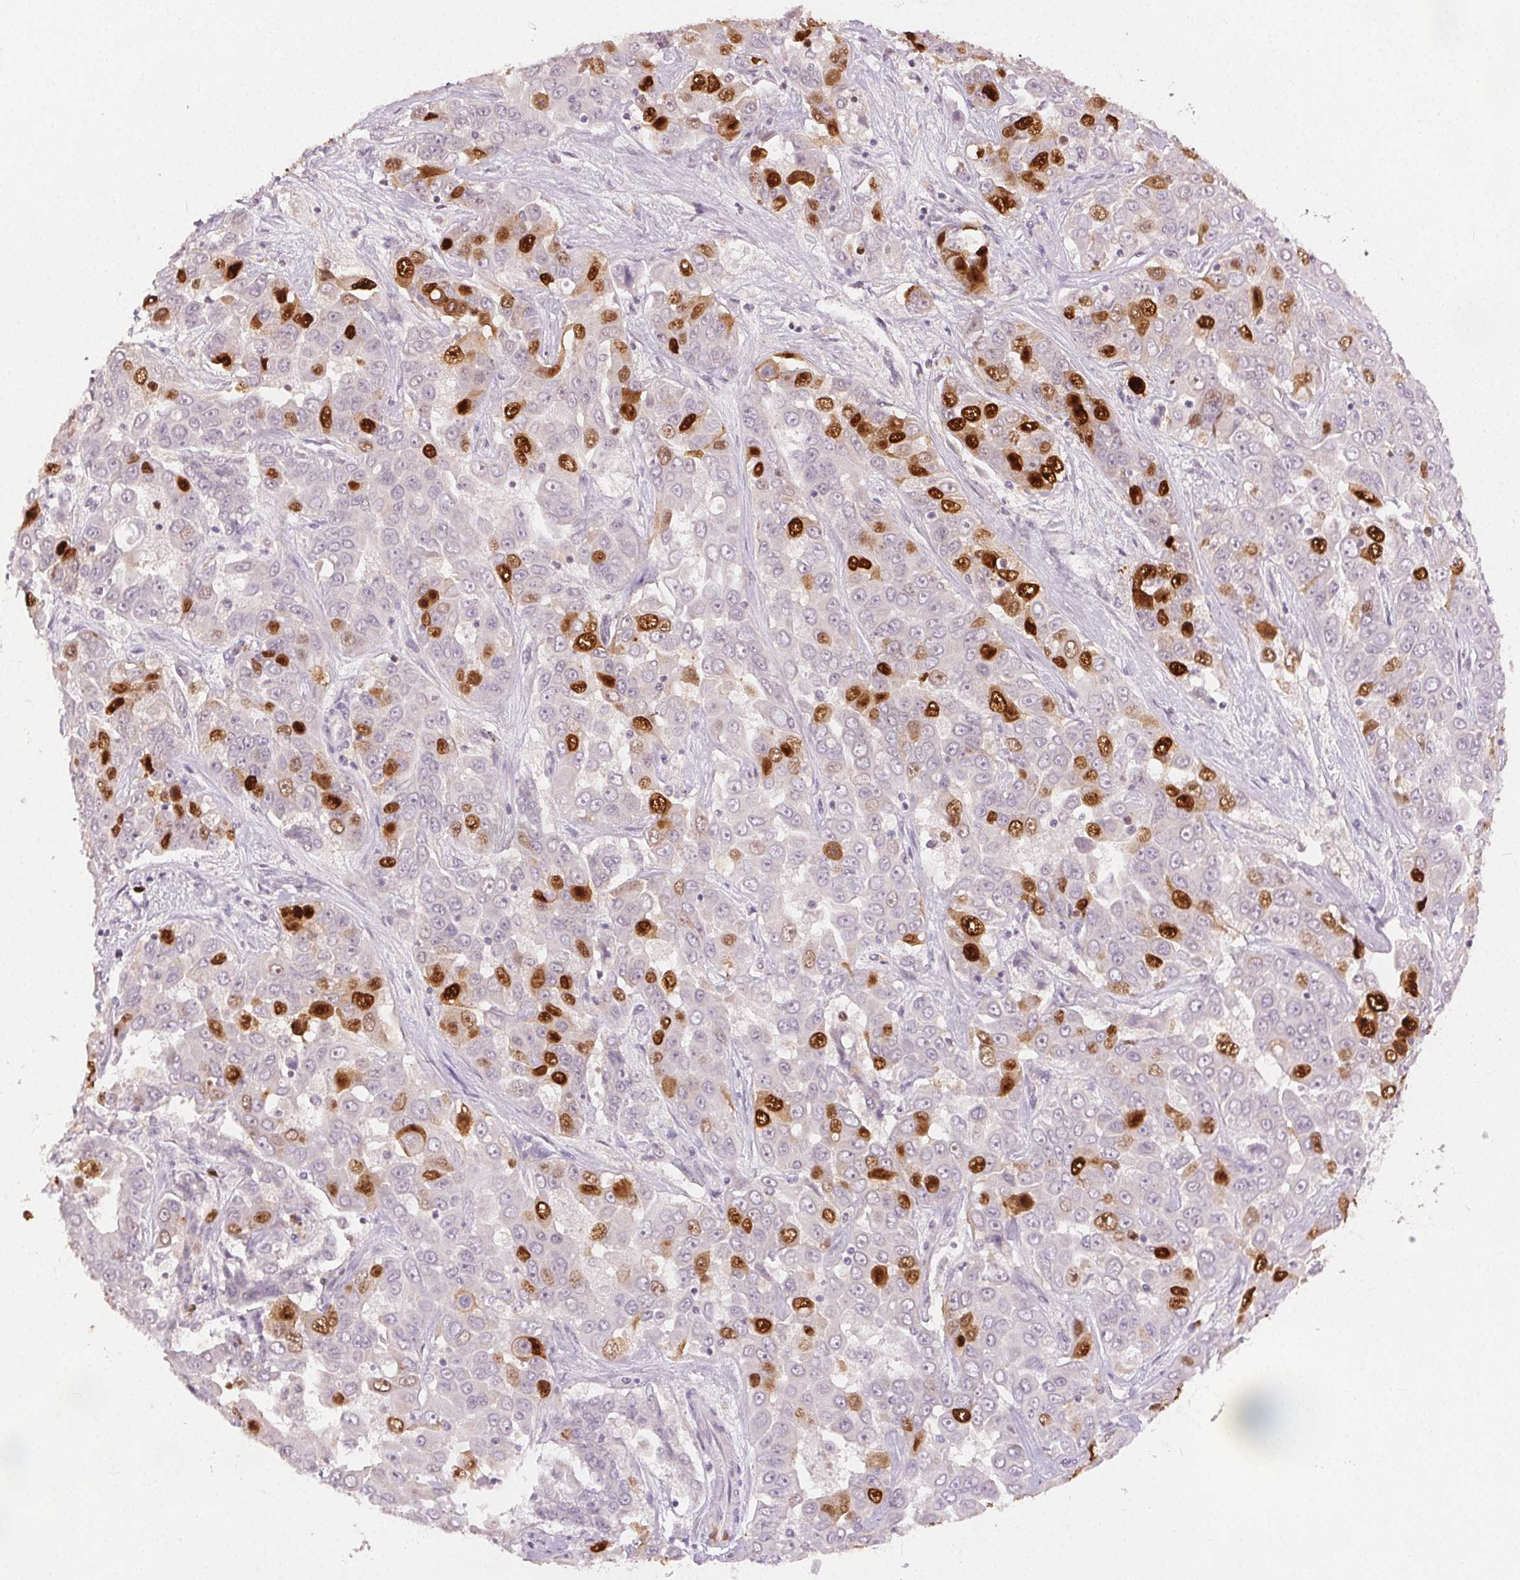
{"staining": {"intensity": "moderate", "quantity": "25%-75%", "location": "nuclear"}, "tissue": "liver cancer", "cell_type": "Tumor cells", "image_type": "cancer", "snomed": [{"axis": "morphology", "description": "Cholangiocarcinoma"}, {"axis": "topography", "description": "Liver"}], "caption": "Liver cancer stained with DAB (3,3'-diaminobenzidine) immunohistochemistry shows medium levels of moderate nuclear positivity in approximately 25%-75% of tumor cells.", "gene": "ANLN", "patient": {"sex": "female", "age": 52}}